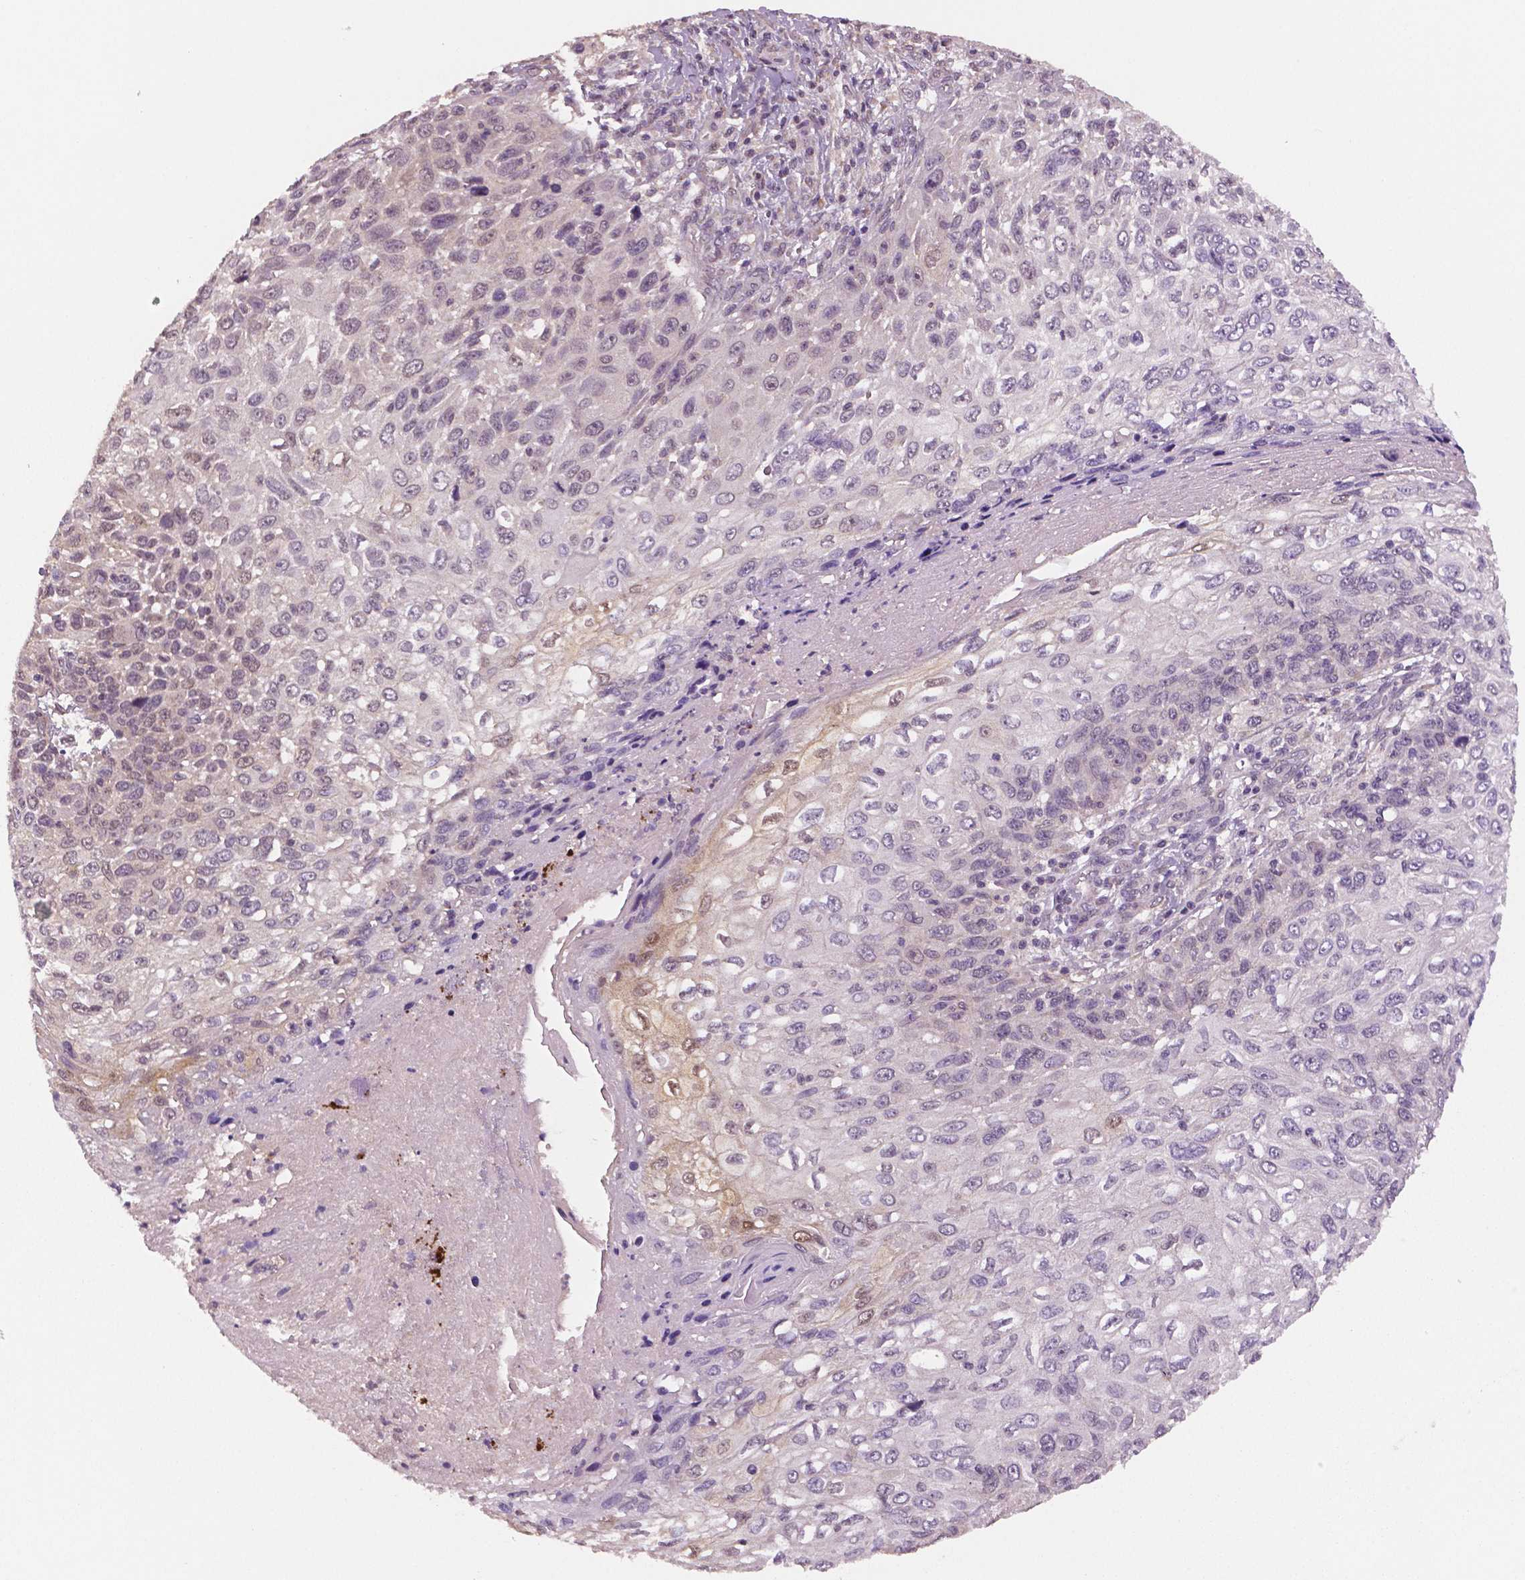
{"staining": {"intensity": "negative", "quantity": "none", "location": "none"}, "tissue": "skin cancer", "cell_type": "Tumor cells", "image_type": "cancer", "snomed": [{"axis": "morphology", "description": "Squamous cell carcinoma, NOS"}, {"axis": "topography", "description": "Skin"}], "caption": "This is a histopathology image of immunohistochemistry (IHC) staining of squamous cell carcinoma (skin), which shows no expression in tumor cells.", "gene": "STAT3", "patient": {"sex": "male", "age": 92}}